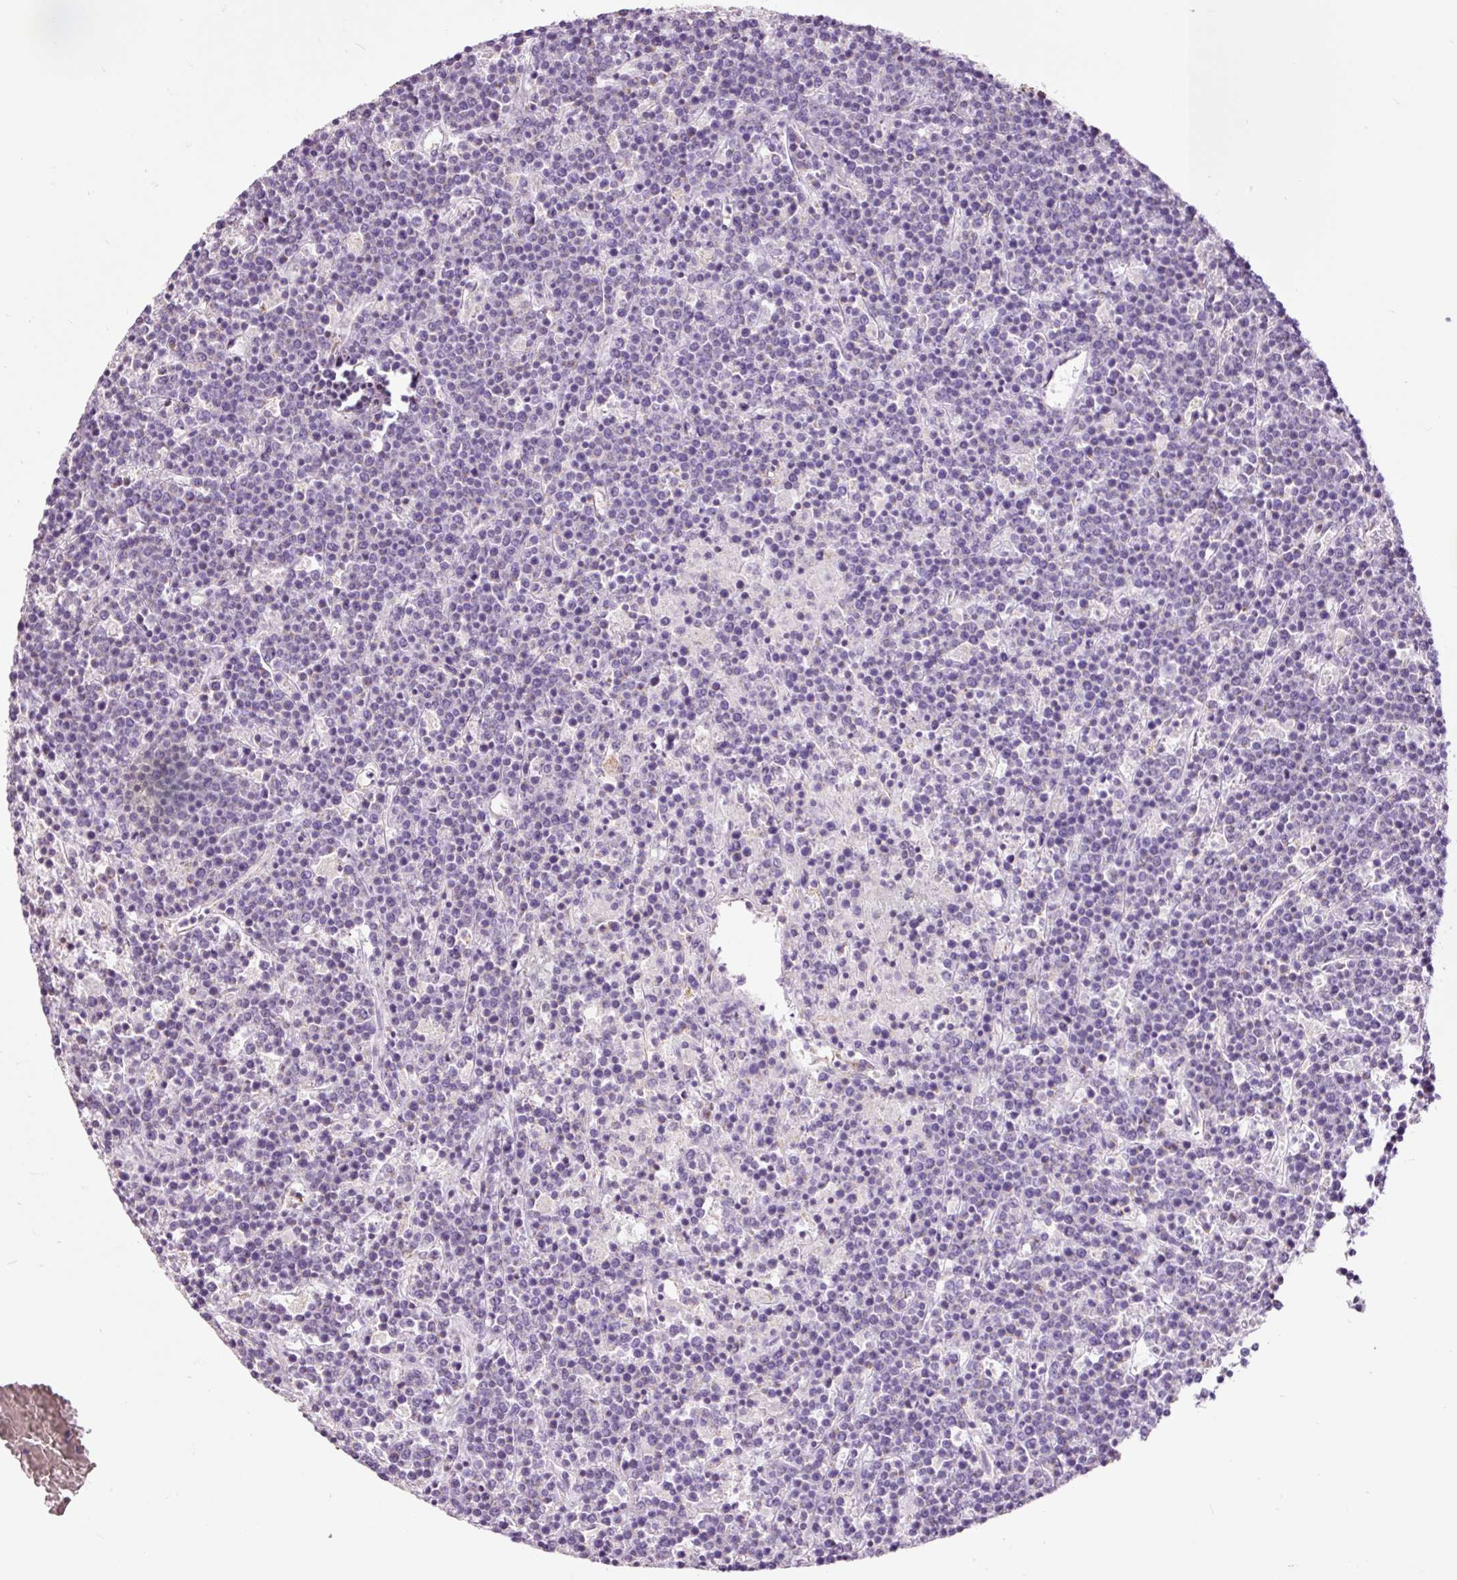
{"staining": {"intensity": "moderate", "quantity": "25%-75%", "location": "cytoplasmic/membranous"}, "tissue": "lymphoma", "cell_type": "Tumor cells", "image_type": "cancer", "snomed": [{"axis": "morphology", "description": "Malignant lymphoma, non-Hodgkin's type, High grade"}, {"axis": "topography", "description": "Ovary"}], "caption": "Protein analysis of malignant lymphoma, non-Hodgkin's type (high-grade) tissue displays moderate cytoplasmic/membranous positivity in about 25%-75% of tumor cells.", "gene": "PRDX5", "patient": {"sex": "female", "age": 56}}